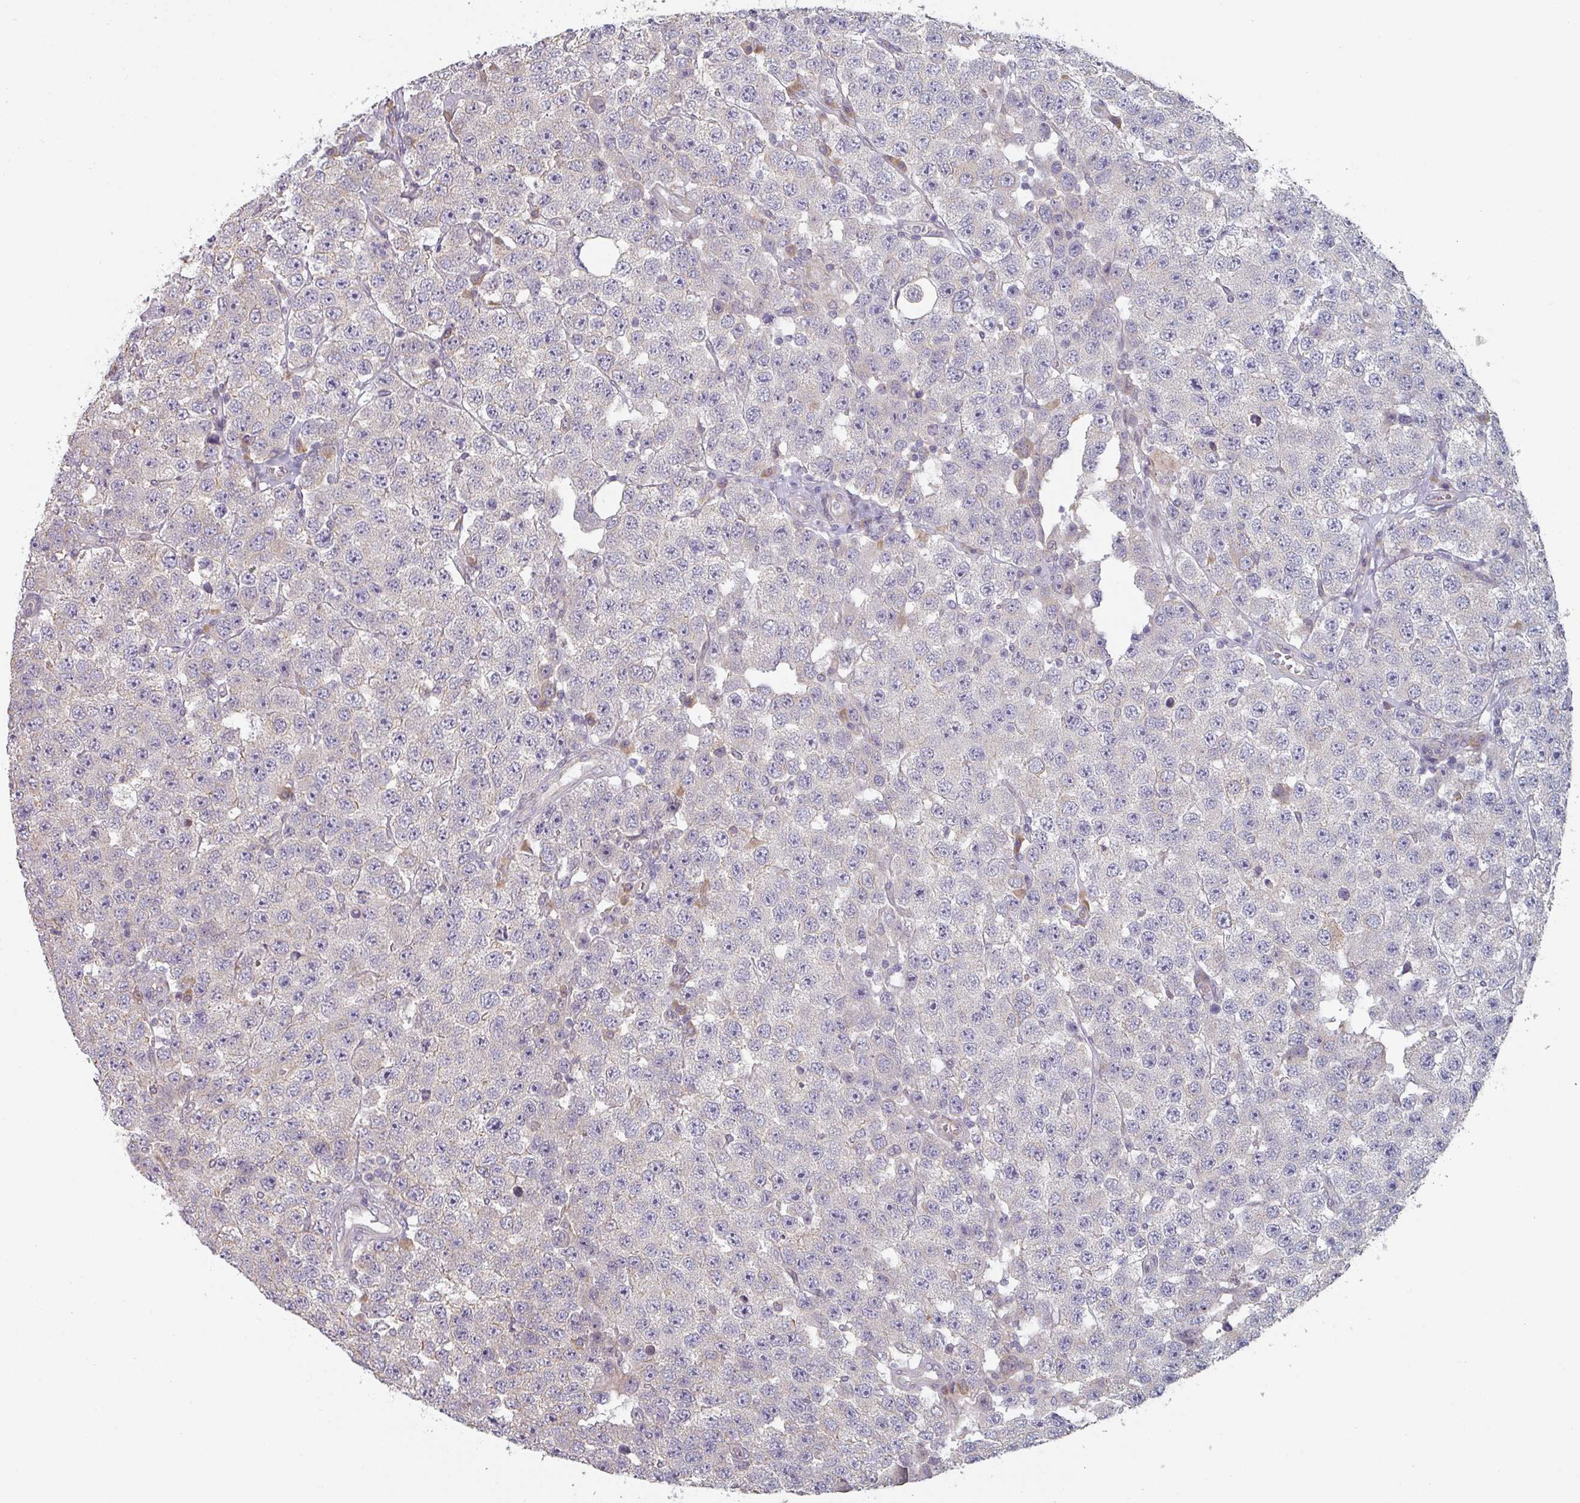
{"staining": {"intensity": "negative", "quantity": "none", "location": "none"}, "tissue": "testis cancer", "cell_type": "Tumor cells", "image_type": "cancer", "snomed": [{"axis": "morphology", "description": "Seminoma, NOS"}, {"axis": "topography", "description": "Testis"}], "caption": "Human testis cancer (seminoma) stained for a protein using IHC demonstrates no positivity in tumor cells.", "gene": "TAPT1", "patient": {"sex": "male", "age": 28}}